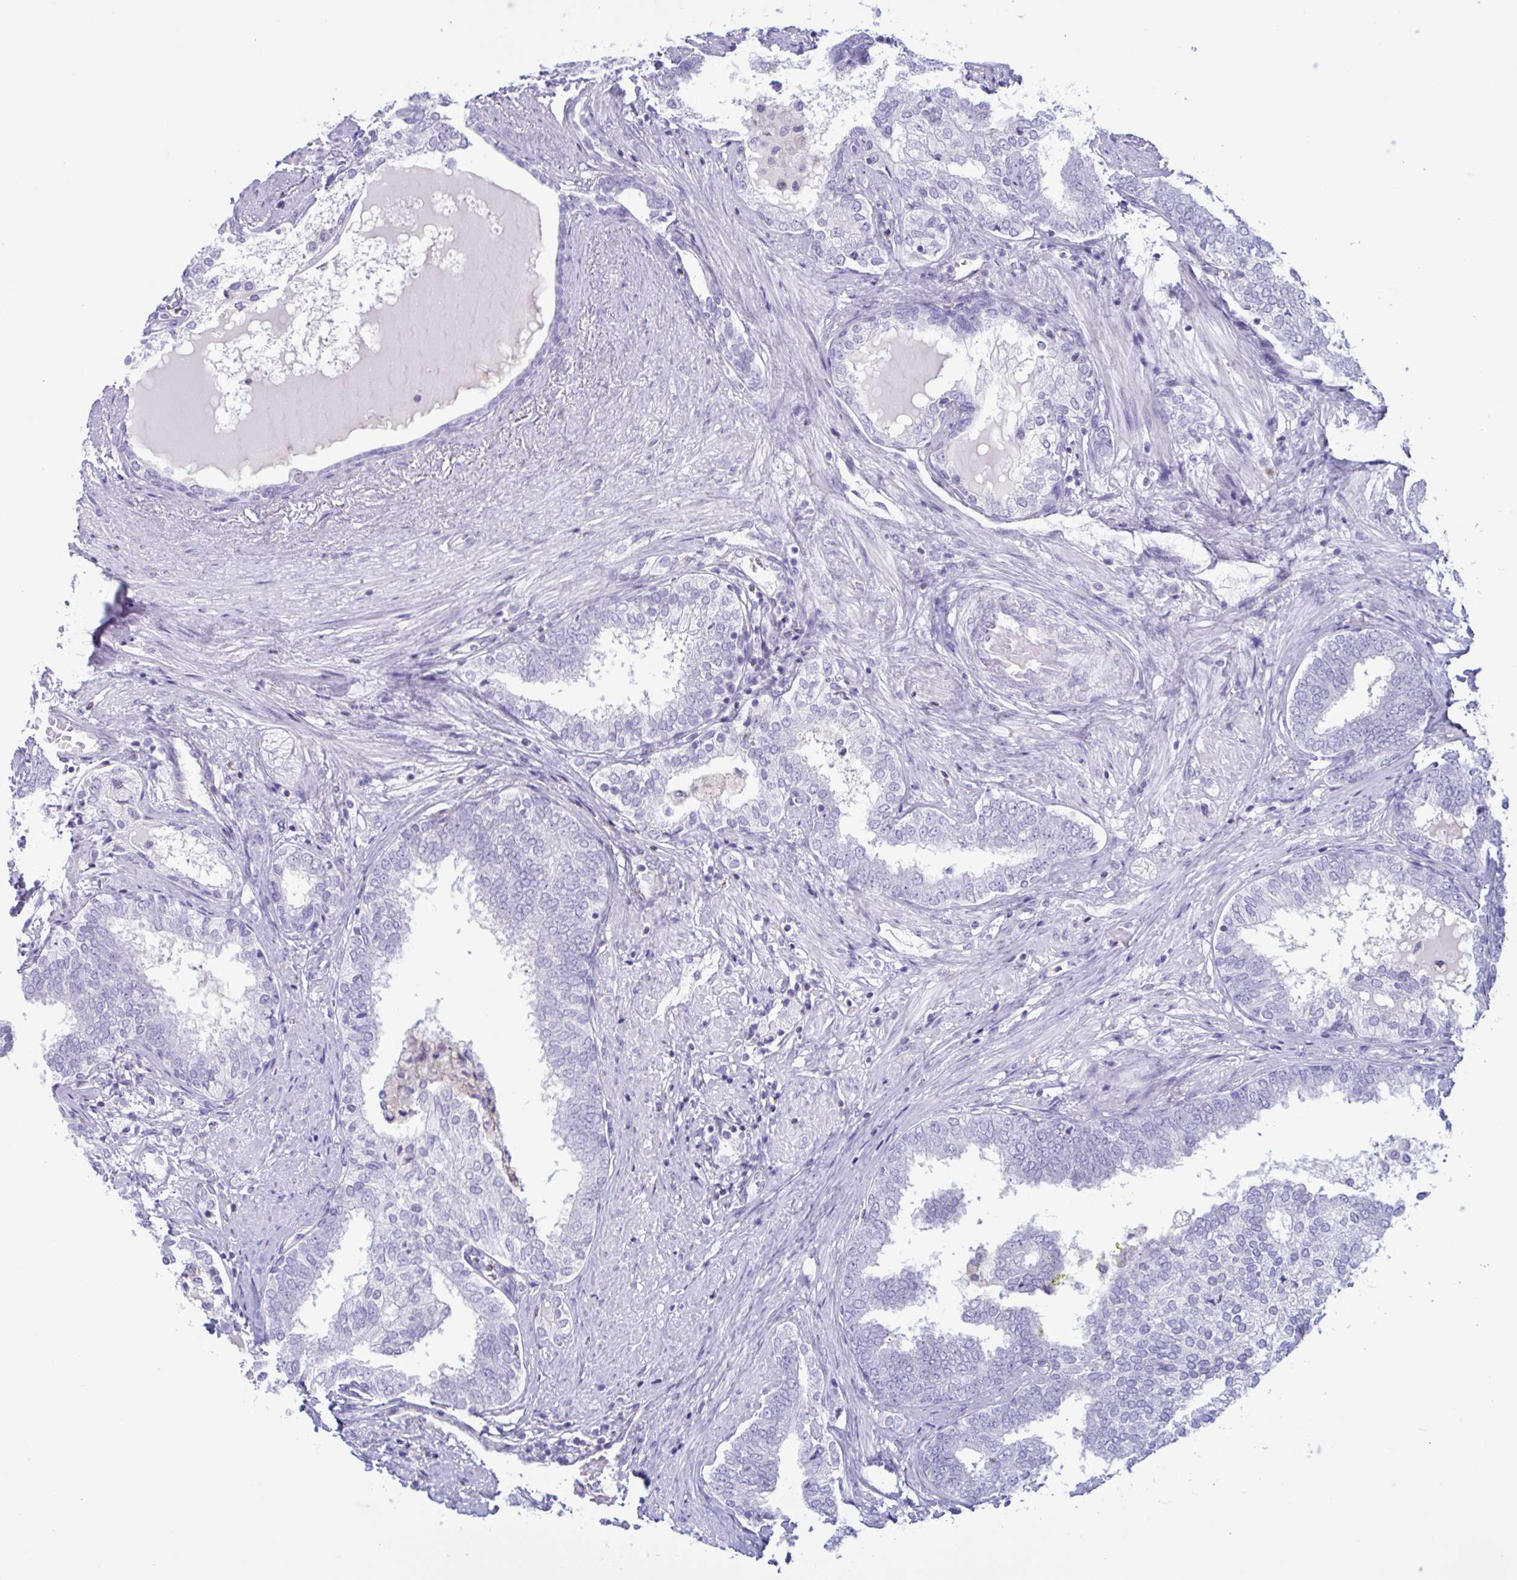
{"staining": {"intensity": "negative", "quantity": "none", "location": "none"}, "tissue": "prostate cancer", "cell_type": "Tumor cells", "image_type": "cancer", "snomed": [{"axis": "morphology", "description": "Adenocarcinoma, High grade"}, {"axis": "topography", "description": "Prostate"}], "caption": "Immunohistochemical staining of prostate adenocarcinoma (high-grade) displays no significant expression in tumor cells.", "gene": "XCL1", "patient": {"sex": "male", "age": 72}}